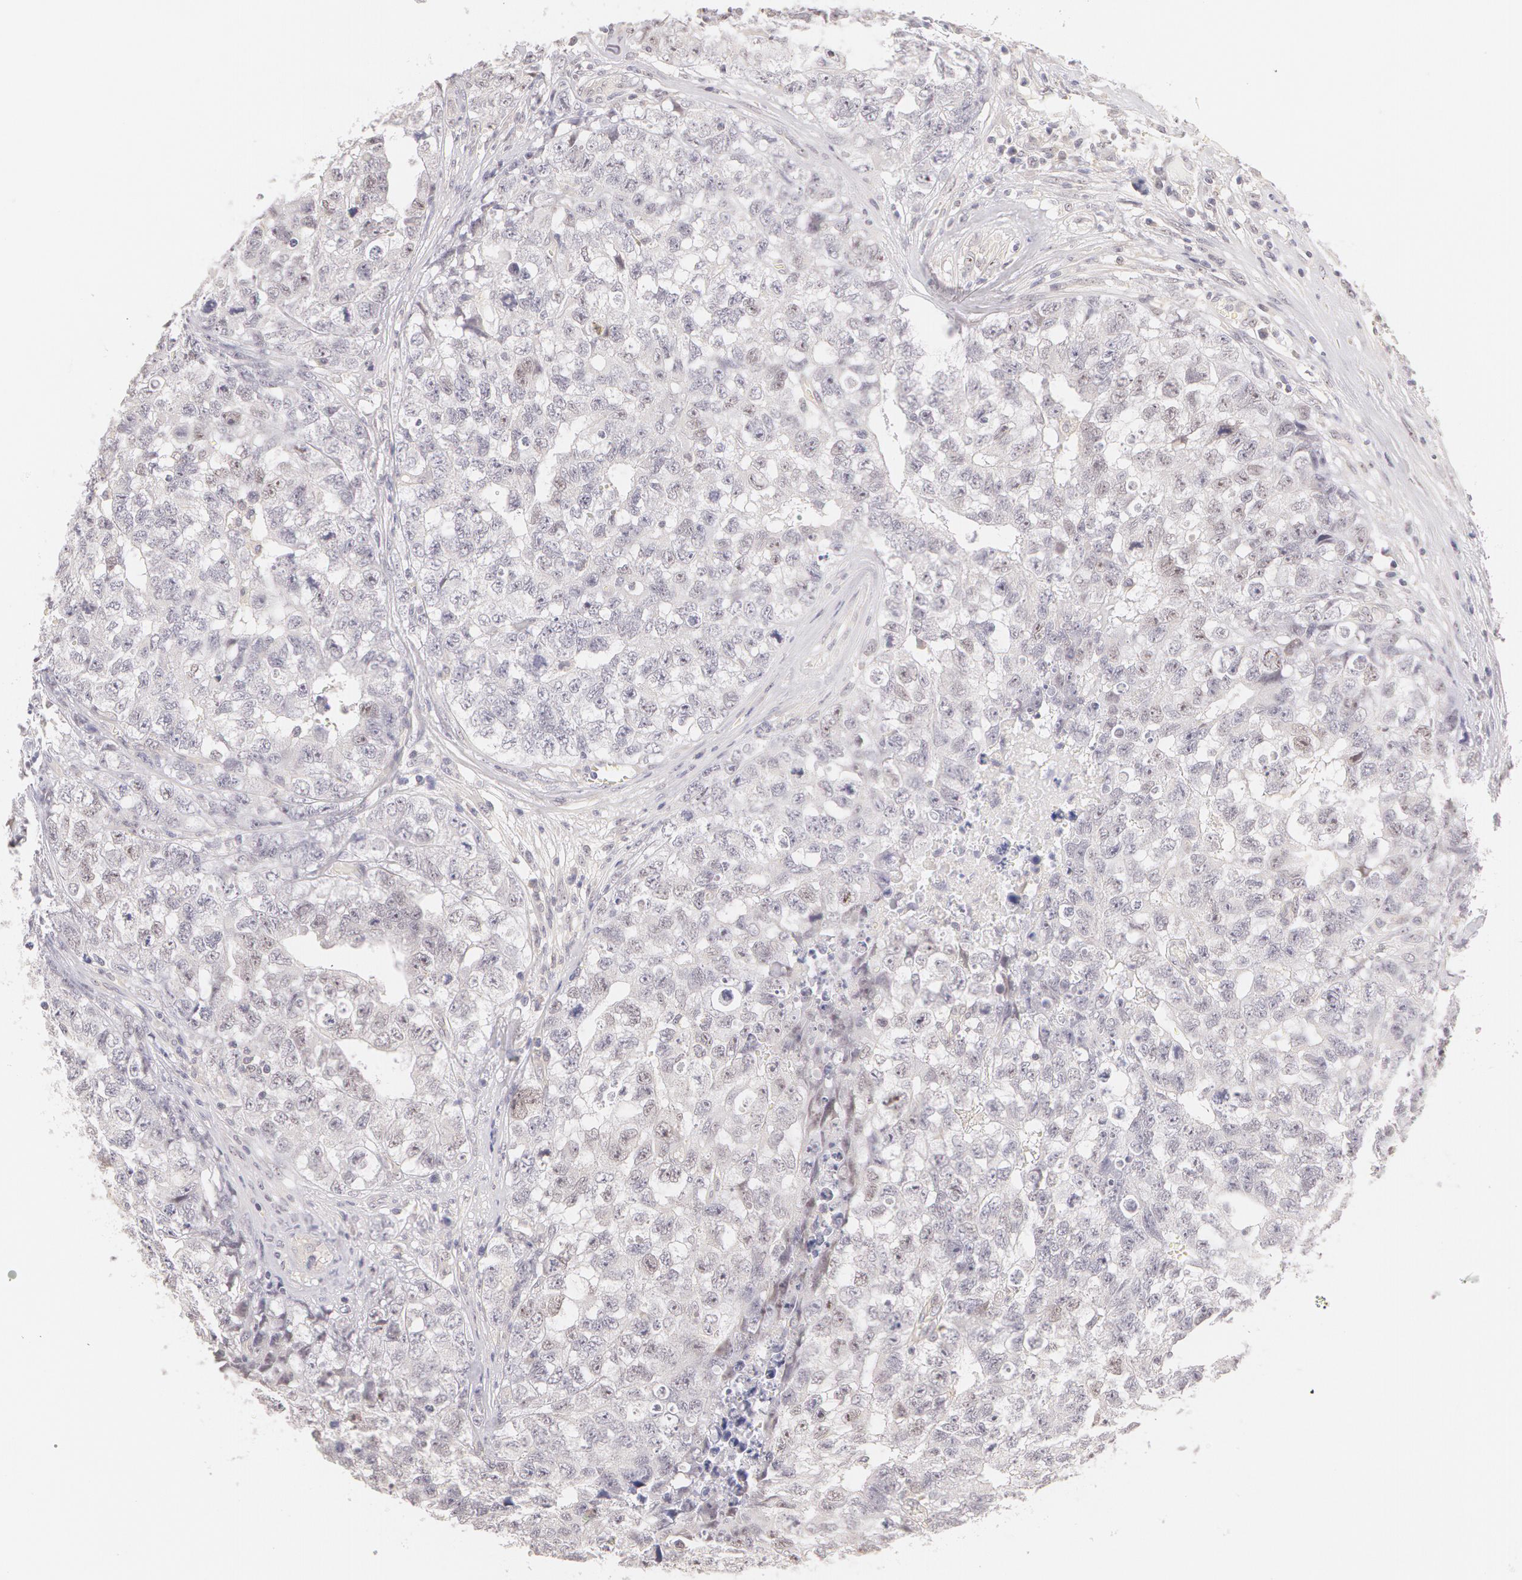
{"staining": {"intensity": "negative", "quantity": "none", "location": "none"}, "tissue": "testis cancer", "cell_type": "Tumor cells", "image_type": "cancer", "snomed": [{"axis": "morphology", "description": "Carcinoma, Embryonal, NOS"}, {"axis": "topography", "description": "Testis"}], "caption": "Immunohistochemistry of human testis cancer shows no staining in tumor cells.", "gene": "ZNF597", "patient": {"sex": "male", "age": 31}}